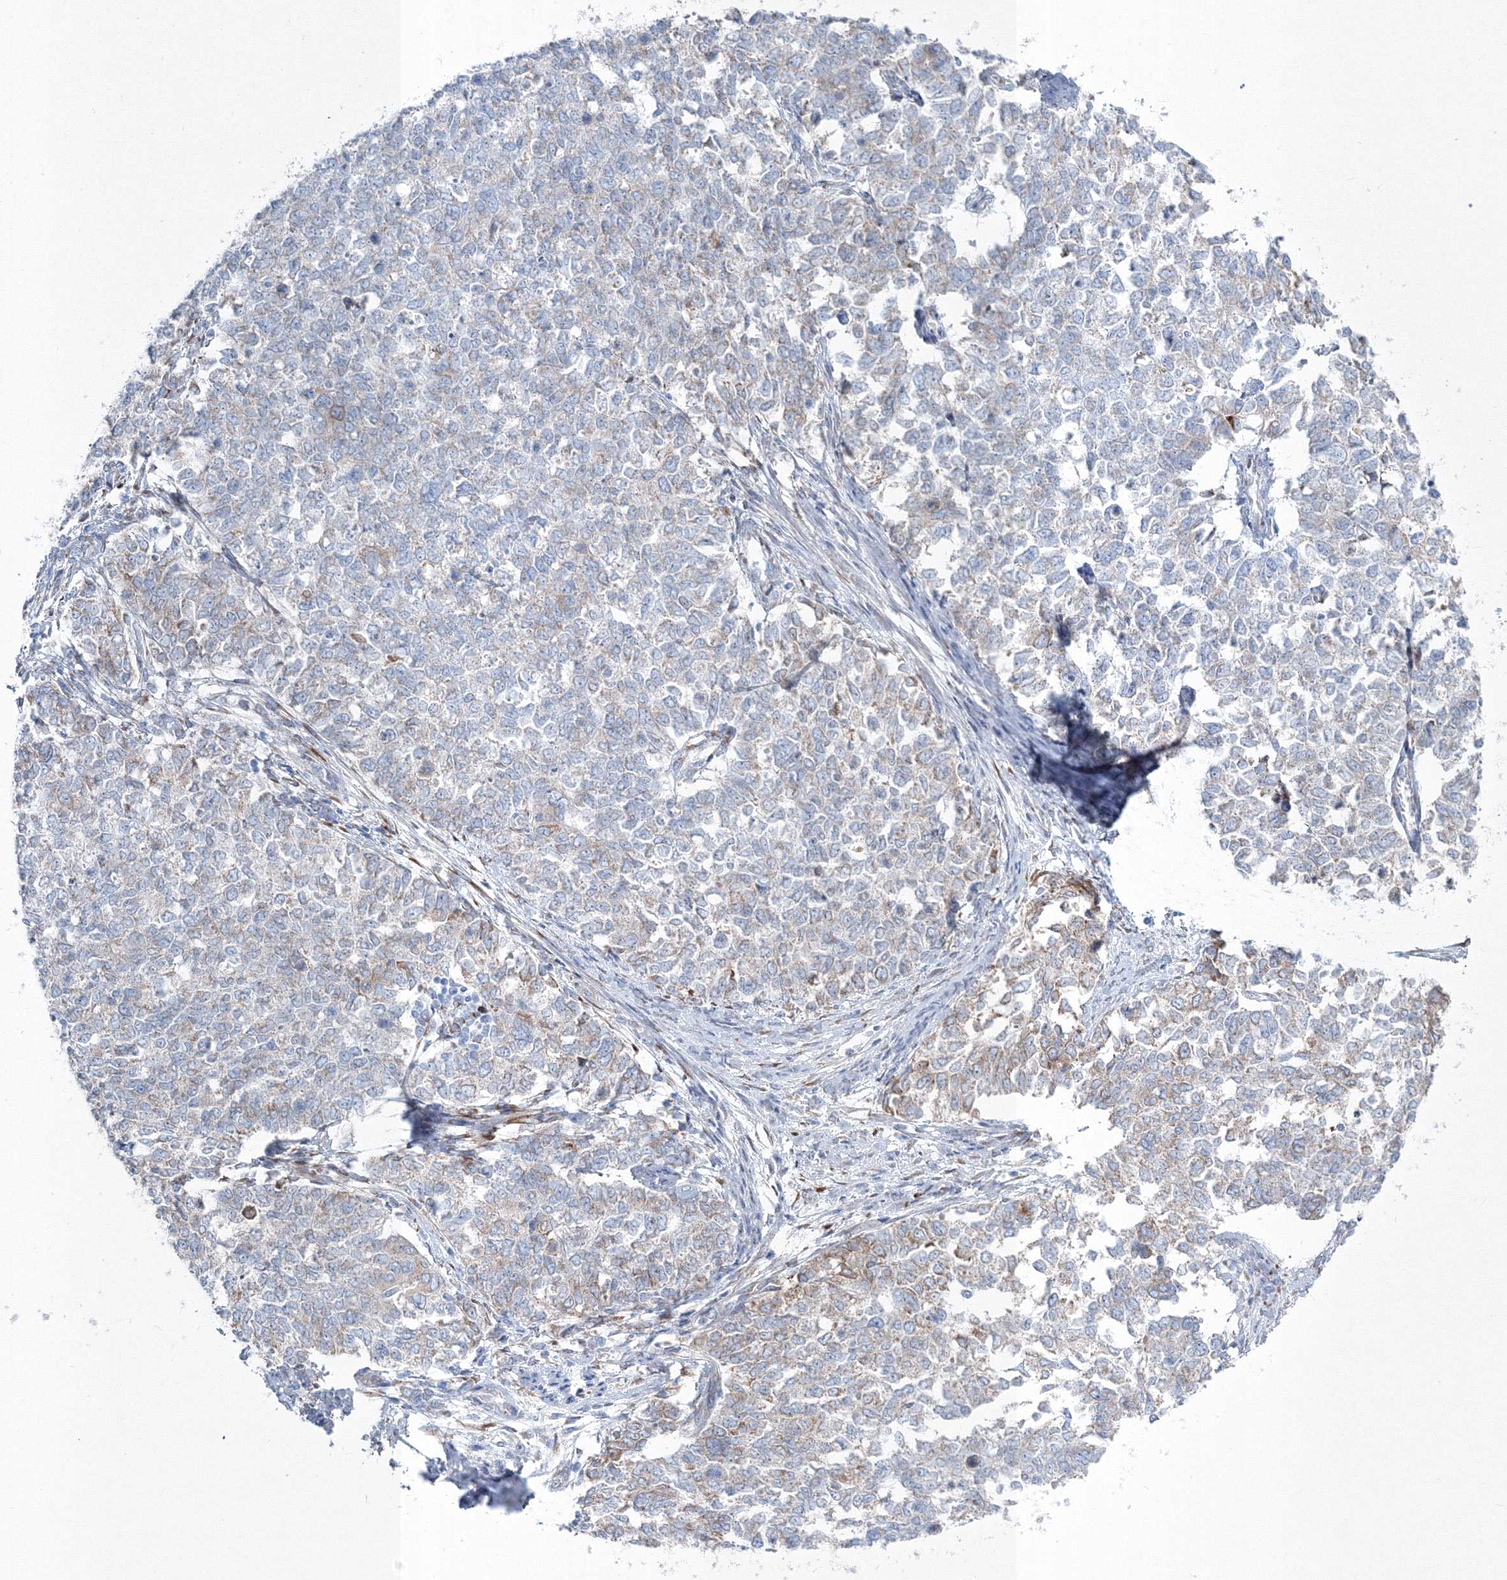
{"staining": {"intensity": "negative", "quantity": "none", "location": "none"}, "tissue": "cervical cancer", "cell_type": "Tumor cells", "image_type": "cancer", "snomed": [{"axis": "morphology", "description": "Squamous cell carcinoma, NOS"}, {"axis": "topography", "description": "Cervix"}], "caption": "Tumor cells show no significant protein staining in cervical cancer (squamous cell carcinoma). (Stains: DAB (3,3'-diaminobenzidine) IHC with hematoxylin counter stain, Microscopy: brightfield microscopy at high magnification).", "gene": "RCN1", "patient": {"sex": "female", "age": 63}}